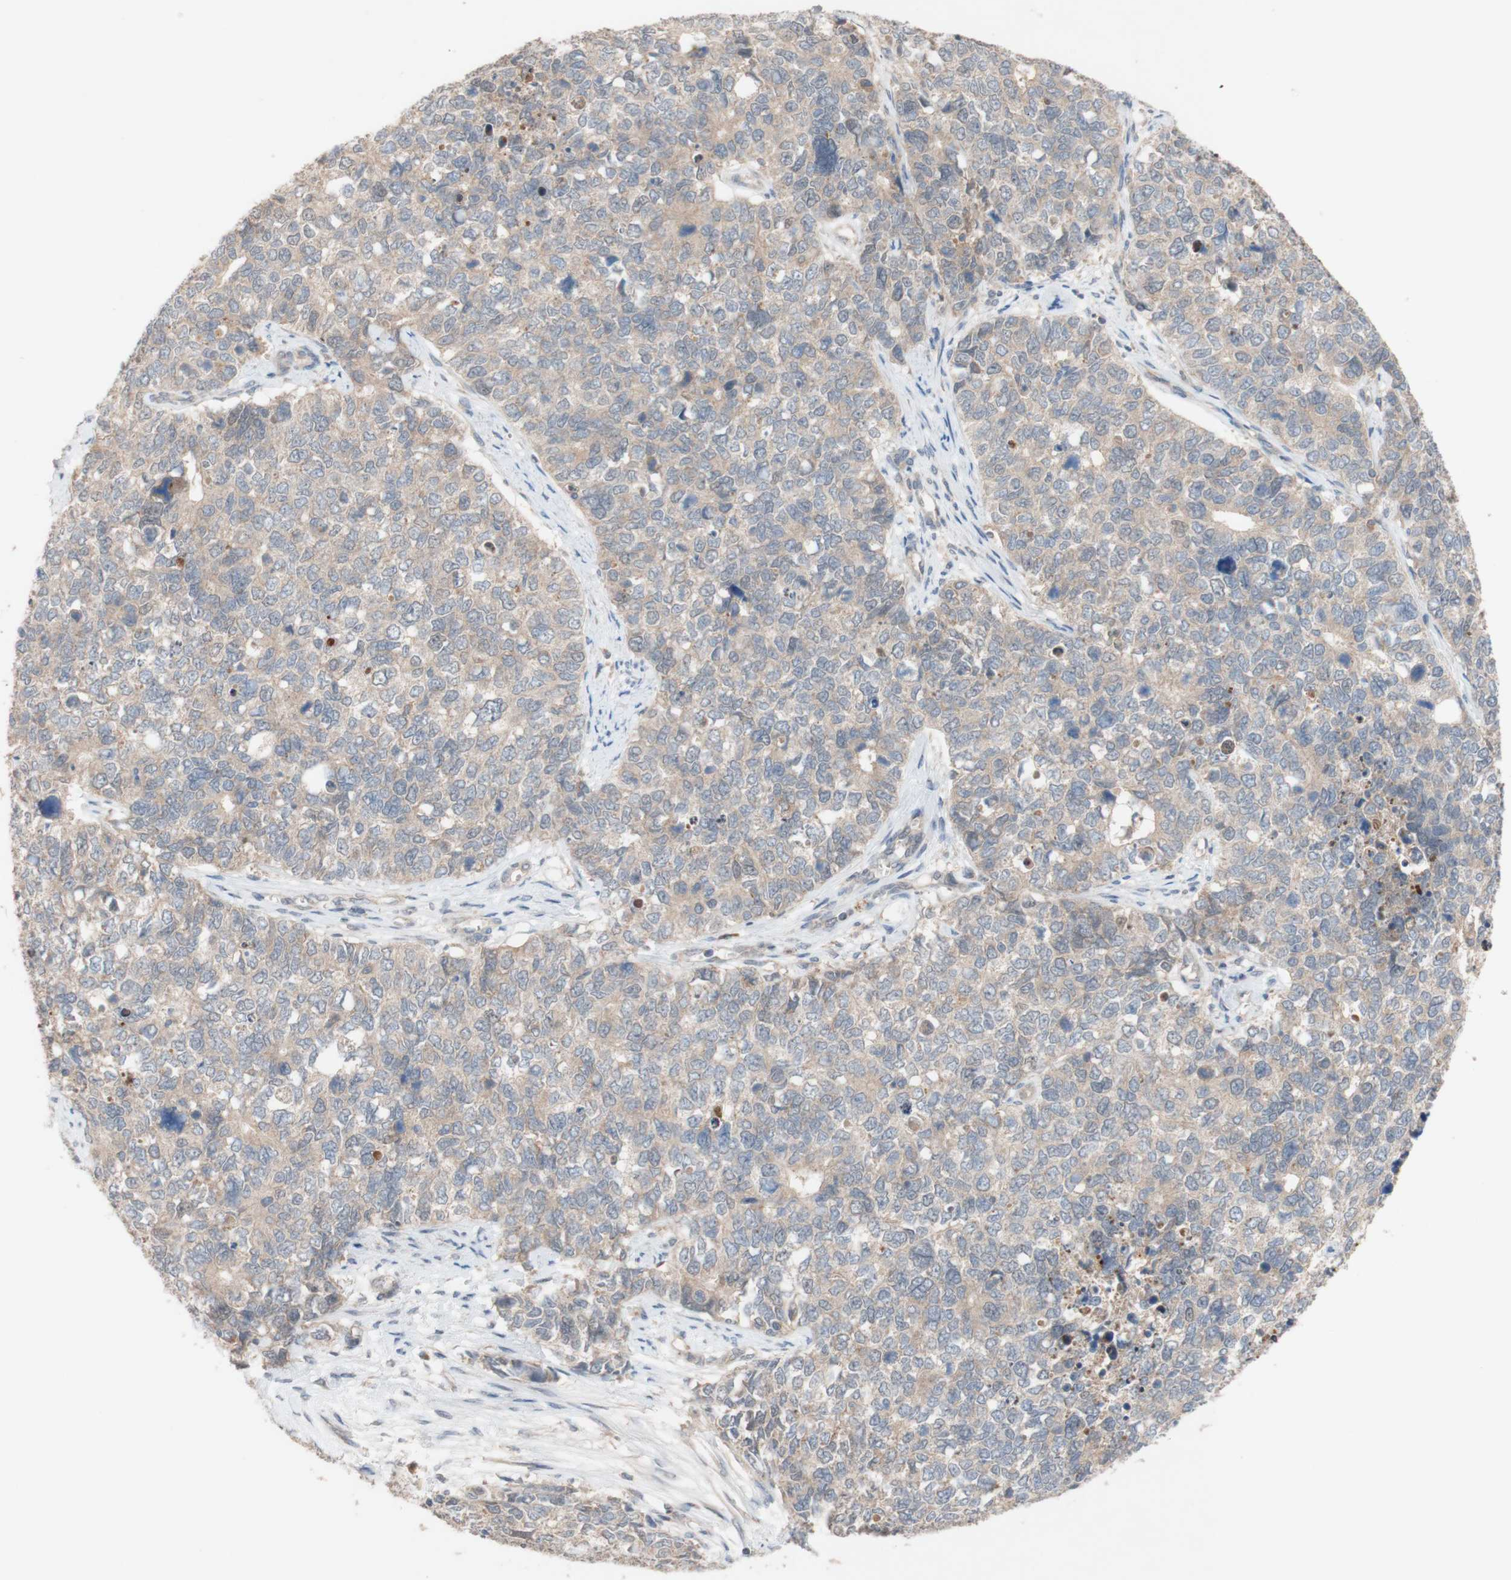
{"staining": {"intensity": "weak", "quantity": ">75%", "location": "cytoplasmic/membranous"}, "tissue": "cervical cancer", "cell_type": "Tumor cells", "image_type": "cancer", "snomed": [{"axis": "morphology", "description": "Squamous cell carcinoma, NOS"}, {"axis": "topography", "description": "Cervix"}], "caption": "Cervical squamous cell carcinoma was stained to show a protein in brown. There is low levels of weak cytoplasmic/membranous expression in approximately >75% of tumor cells.", "gene": "PEX2", "patient": {"sex": "female", "age": 63}}